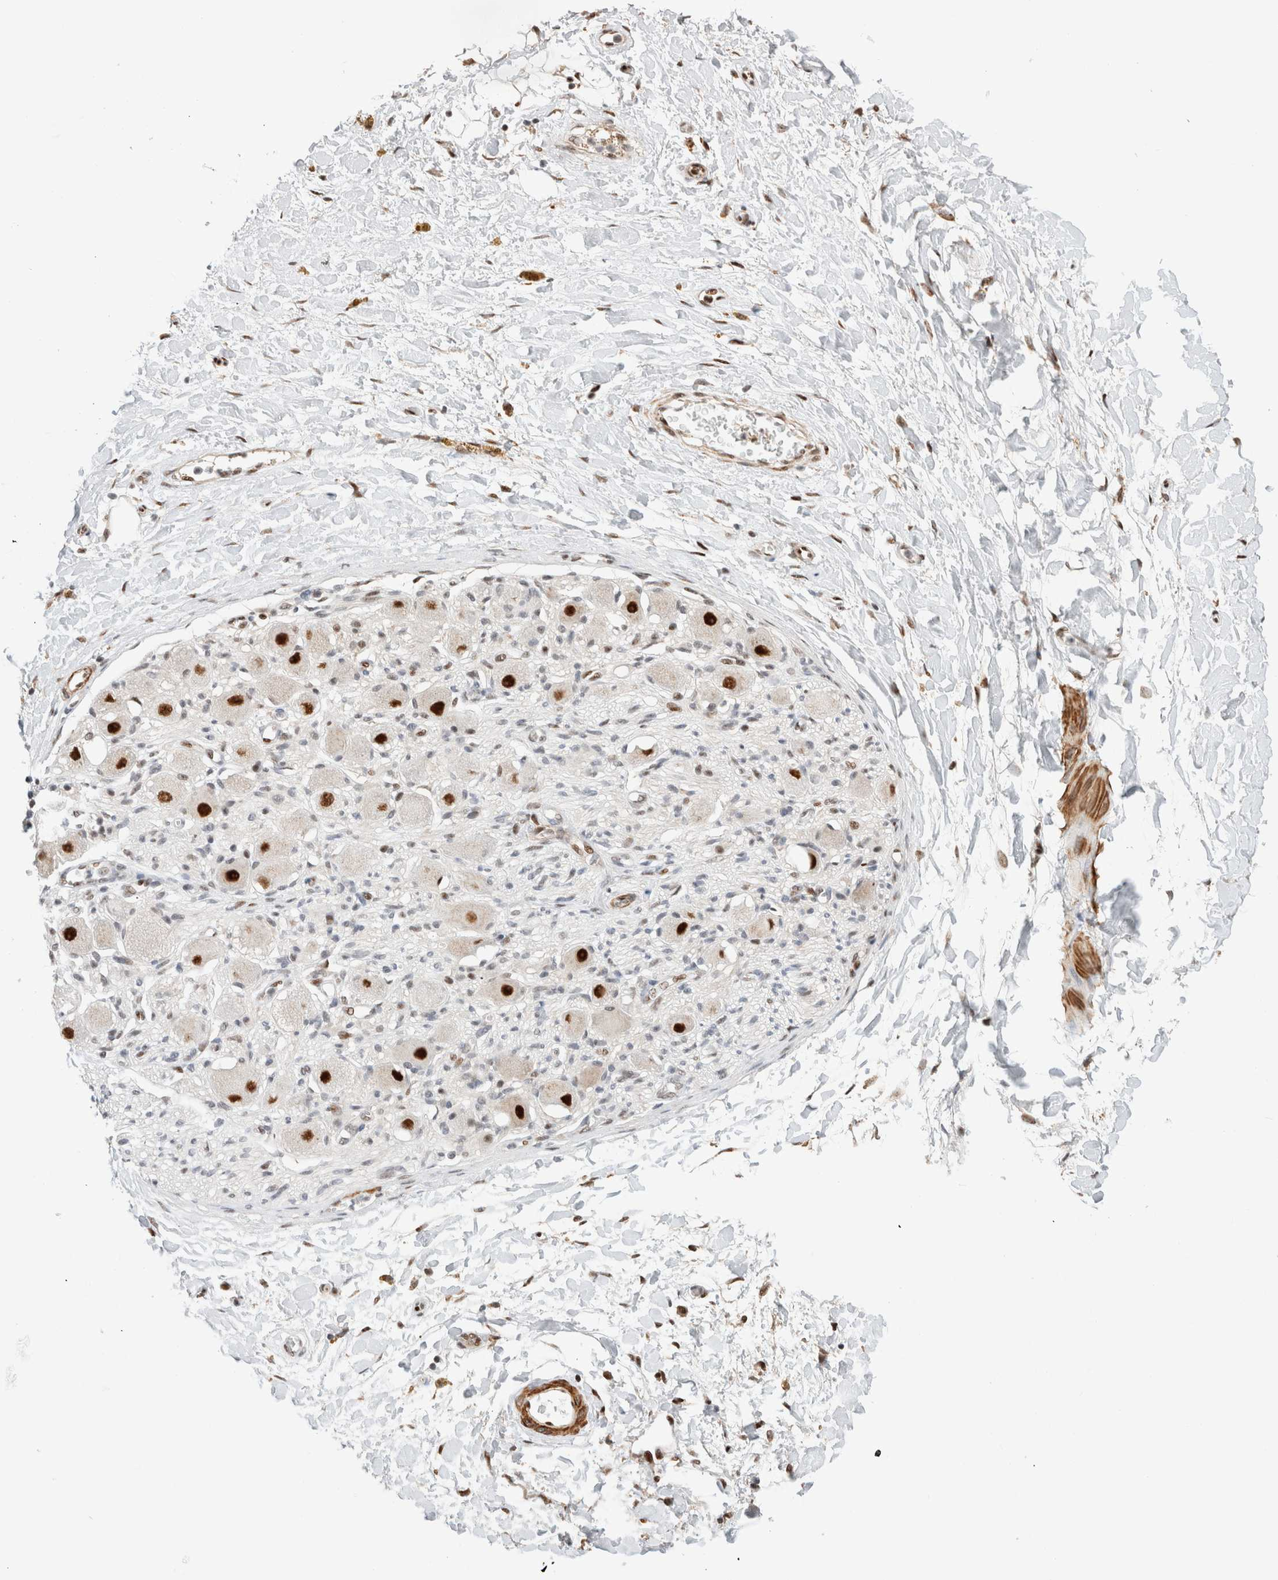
{"staining": {"intensity": "moderate", "quantity": "25%-75%", "location": "nuclear"}, "tissue": "adipose tissue", "cell_type": "Adipocytes", "image_type": "normal", "snomed": [{"axis": "morphology", "description": "Normal tissue, NOS"}, {"axis": "topography", "description": "Kidney"}, {"axis": "topography", "description": "Peripheral nerve tissue"}], "caption": "Protein expression analysis of normal adipose tissue displays moderate nuclear staining in approximately 25%-75% of adipocytes. (Stains: DAB (3,3'-diaminobenzidine) in brown, nuclei in blue, Microscopy: brightfield microscopy at high magnification).", "gene": "ID3", "patient": {"sex": "male", "age": 7}}